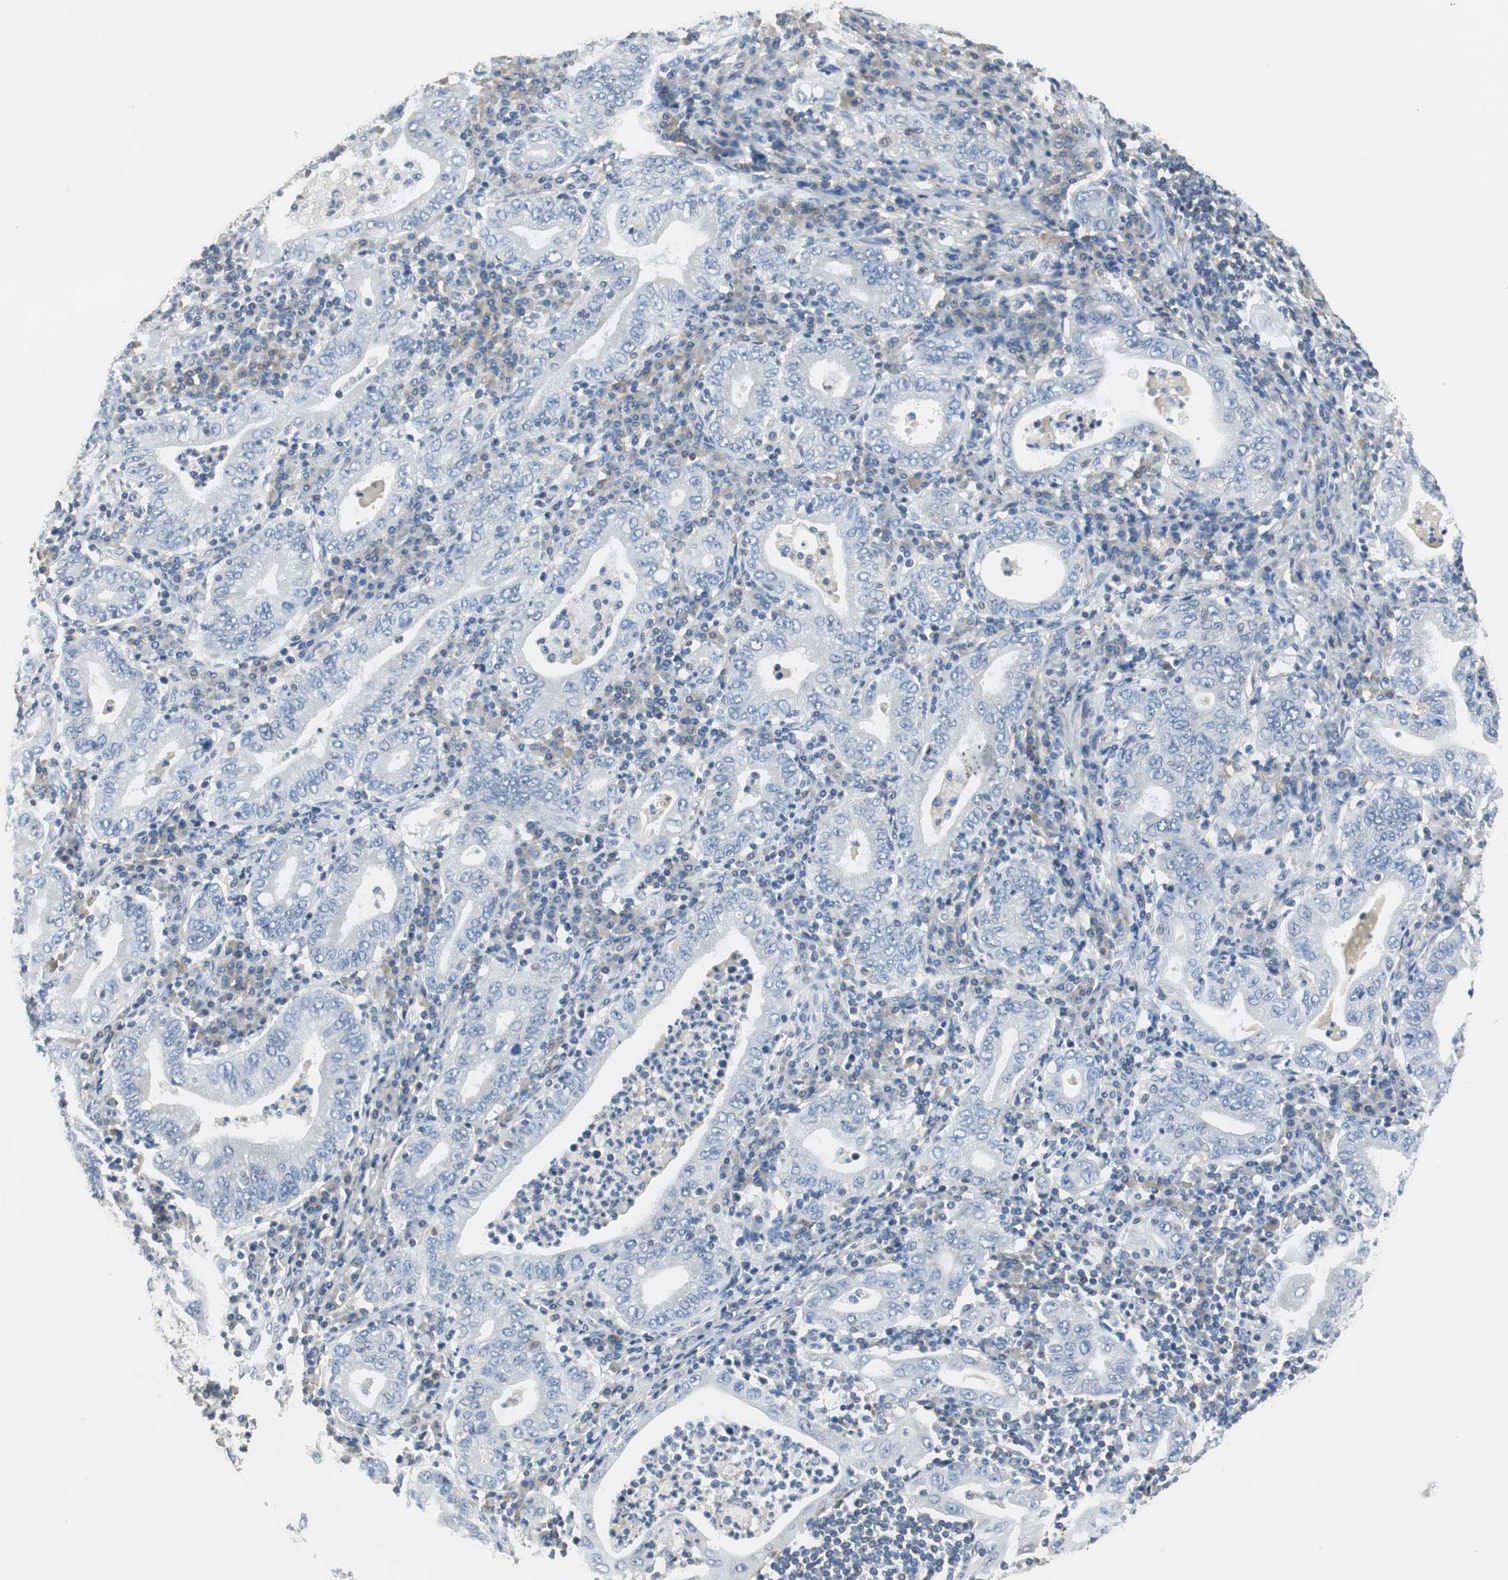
{"staining": {"intensity": "negative", "quantity": "none", "location": "none"}, "tissue": "stomach cancer", "cell_type": "Tumor cells", "image_type": "cancer", "snomed": [{"axis": "morphology", "description": "Normal tissue, NOS"}, {"axis": "morphology", "description": "Adenocarcinoma, NOS"}, {"axis": "topography", "description": "Esophagus"}, {"axis": "topography", "description": "Stomach, upper"}, {"axis": "topography", "description": "Peripheral nerve tissue"}], "caption": "The histopathology image shows no significant positivity in tumor cells of stomach cancer (adenocarcinoma).", "gene": "PRKCA", "patient": {"sex": "male", "age": 62}}